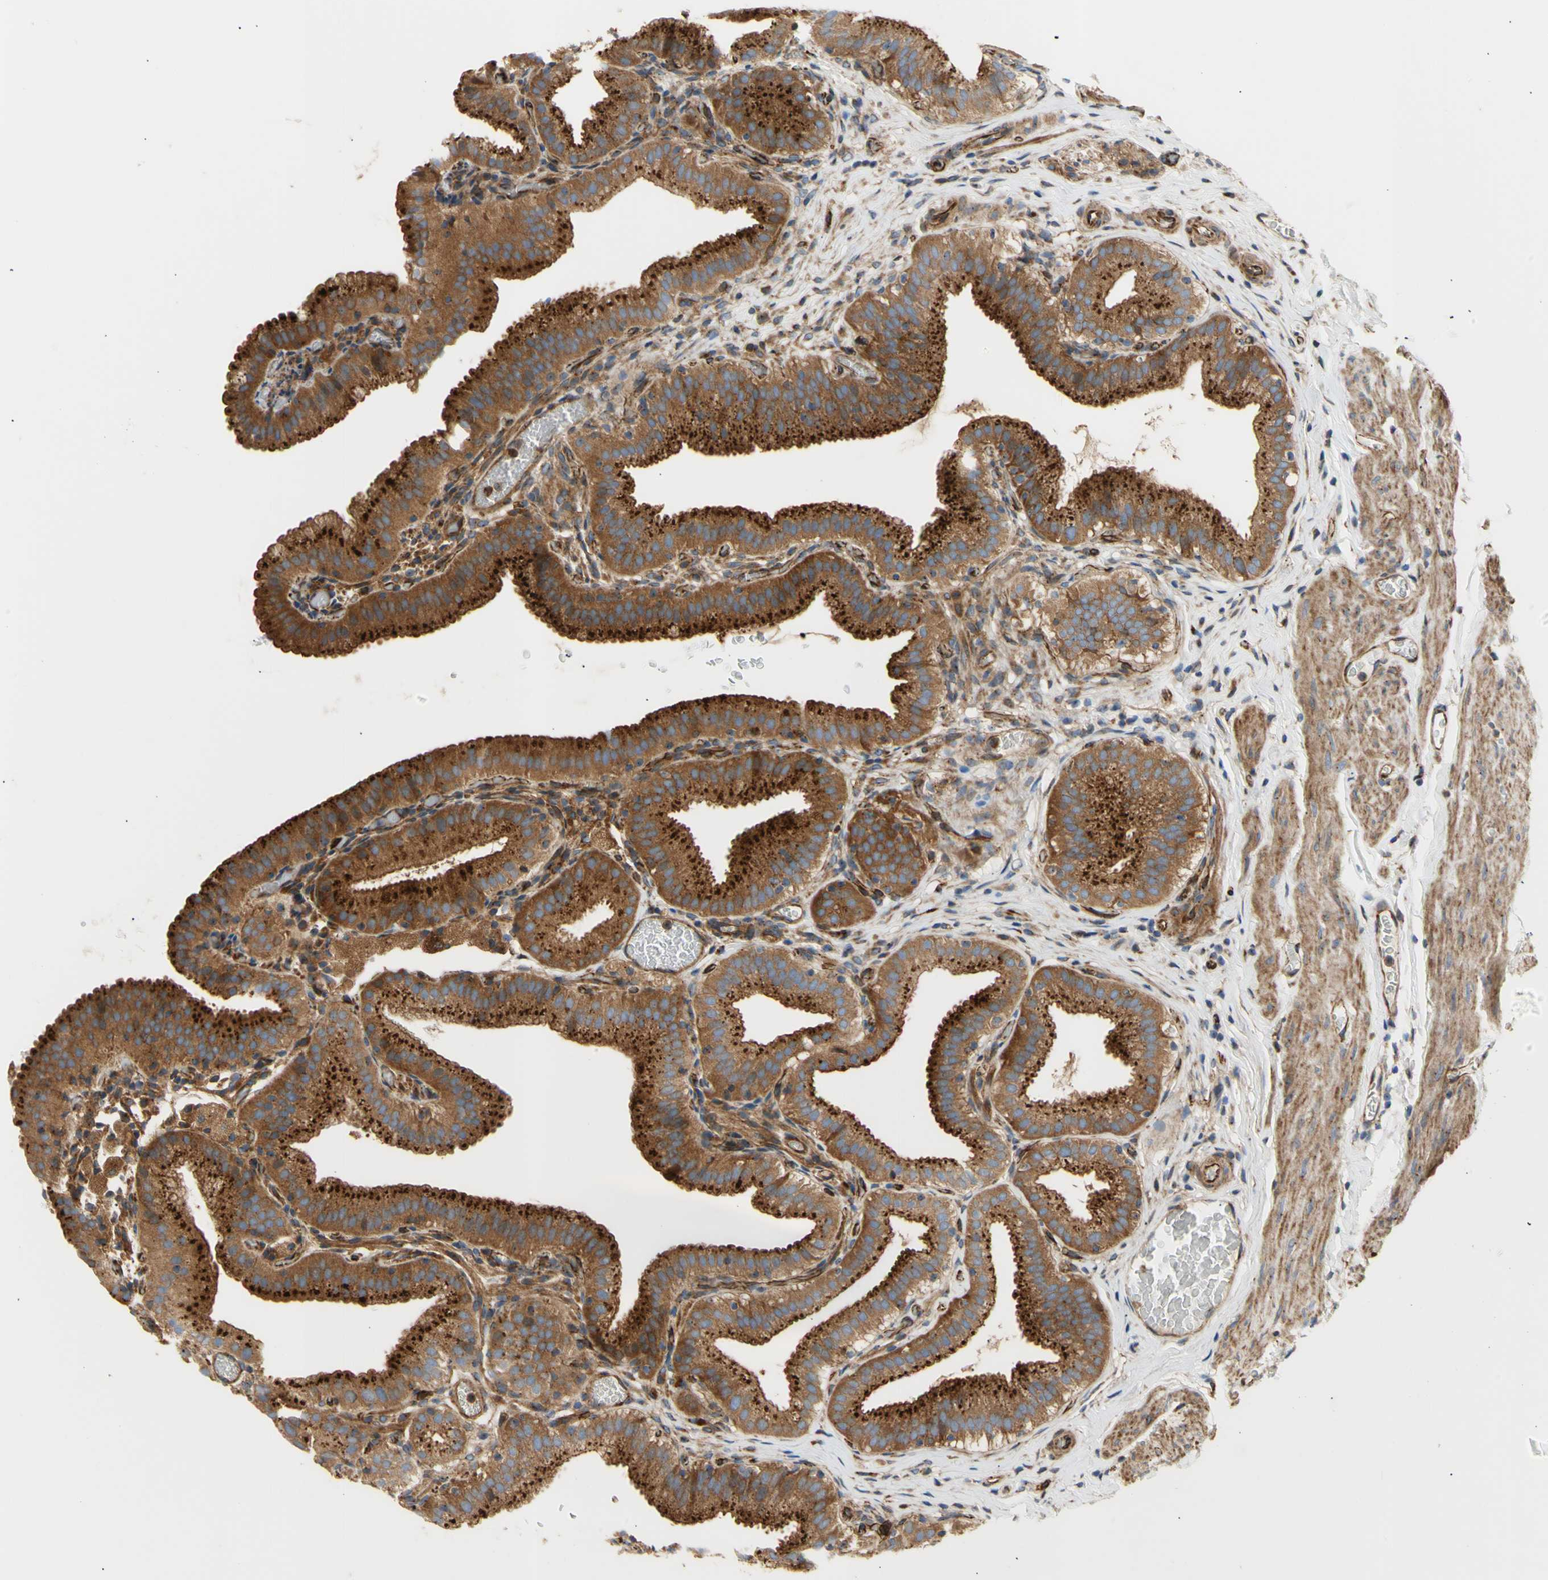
{"staining": {"intensity": "strong", "quantity": ">75%", "location": "cytoplasmic/membranous"}, "tissue": "gallbladder", "cell_type": "Glandular cells", "image_type": "normal", "snomed": [{"axis": "morphology", "description": "Normal tissue, NOS"}, {"axis": "topography", "description": "Gallbladder"}], "caption": "Immunohistochemical staining of normal gallbladder exhibits strong cytoplasmic/membranous protein positivity in approximately >75% of glandular cells. Using DAB (brown) and hematoxylin (blue) stains, captured at high magnification using brightfield microscopy.", "gene": "TUBG2", "patient": {"sex": "male", "age": 54}}